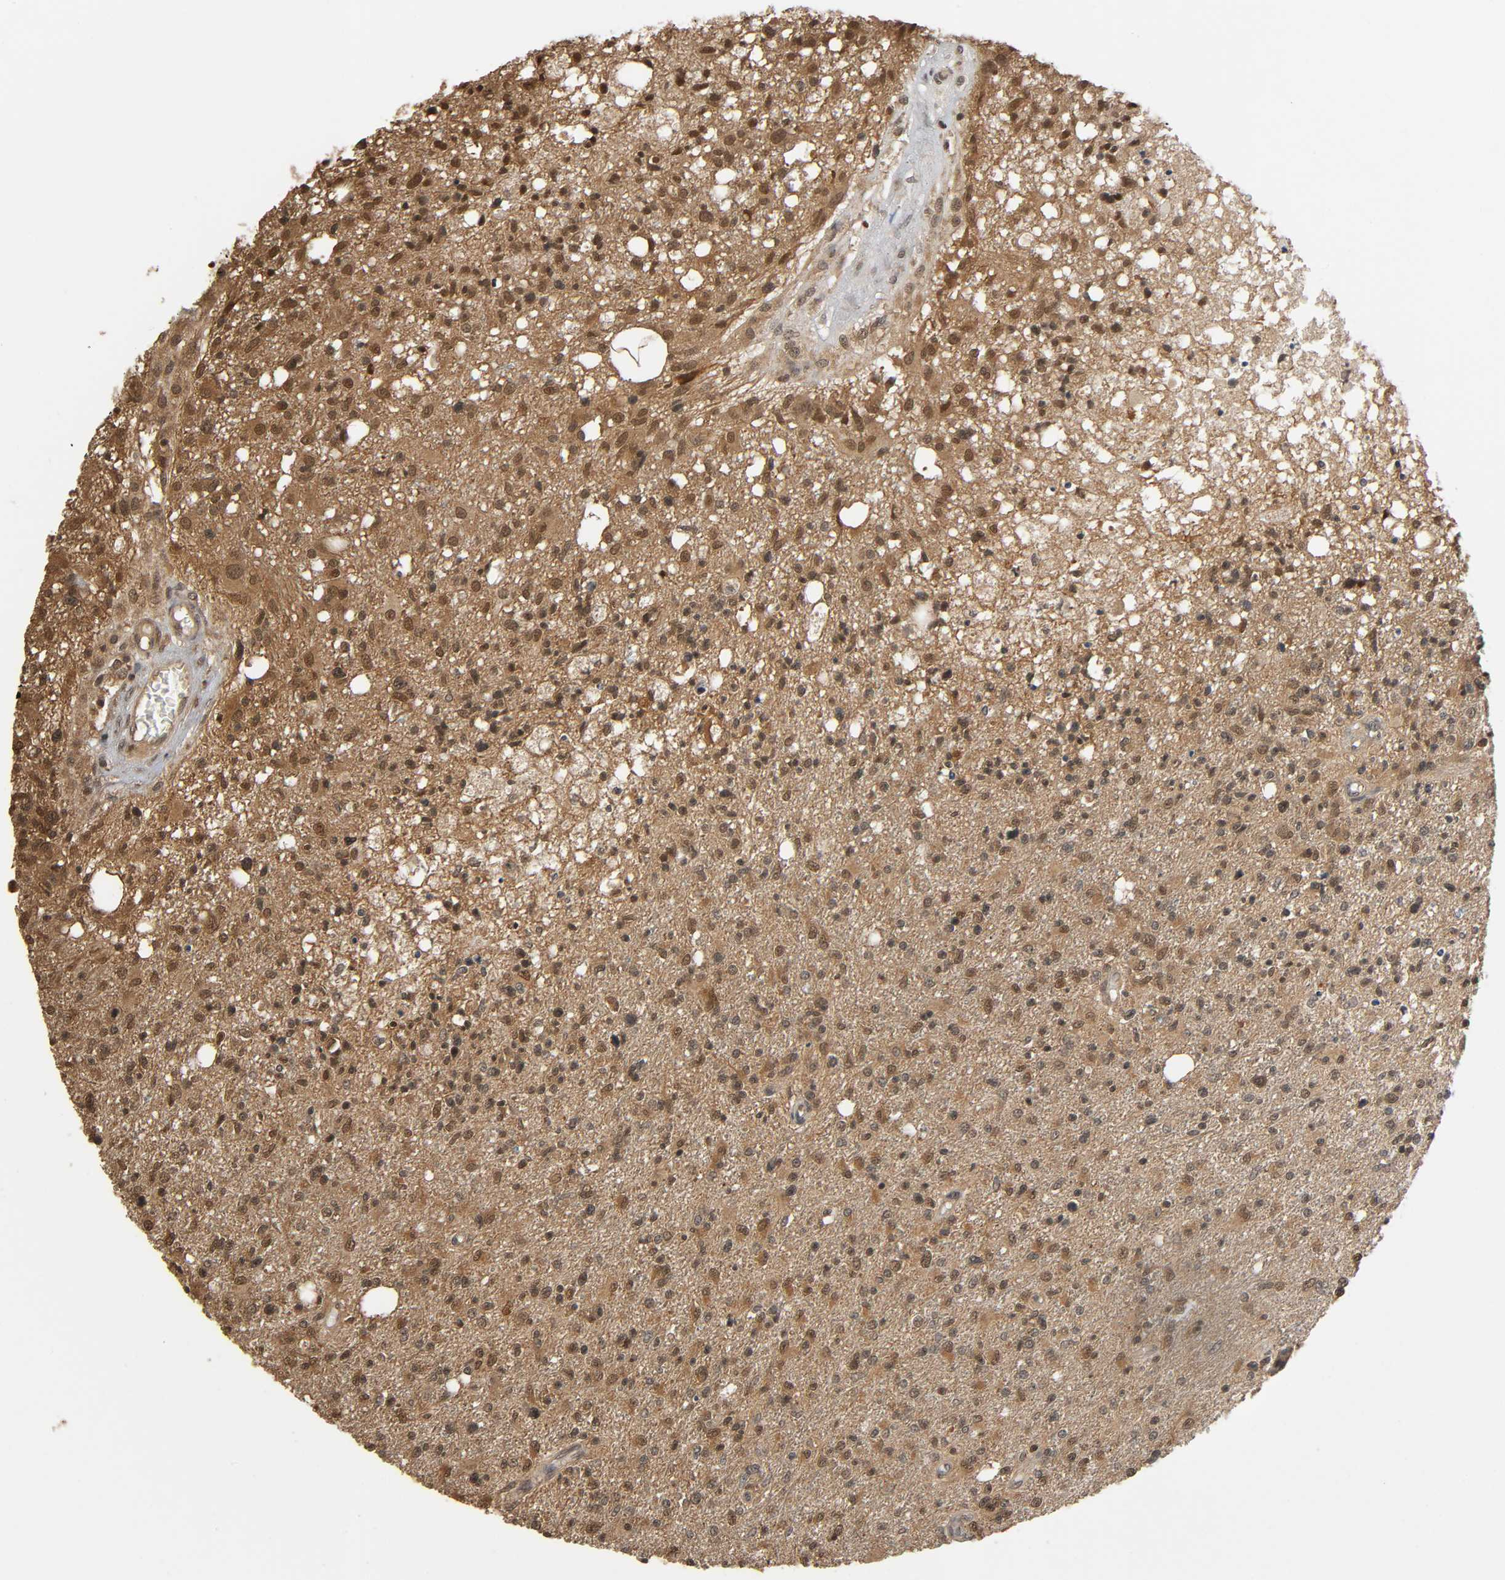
{"staining": {"intensity": "moderate", "quantity": "25%-75%", "location": "cytoplasmic/membranous,nuclear"}, "tissue": "glioma", "cell_type": "Tumor cells", "image_type": "cancer", "snomed": [{"axis": "morphology", "description": "Glioma, malignant, High grade"}, {"axis": "topography", "description": "Cerebral cortex"}], "caption": "This photomicrograph shows immunohistochemistry staining of glioma, with medium moderate cytoplasmic/membranous and nuclear staining in approximately 25%-75% of tumor cells.", "gene": "NEDD8", "patient": {"sex": "male", "age": 76}}